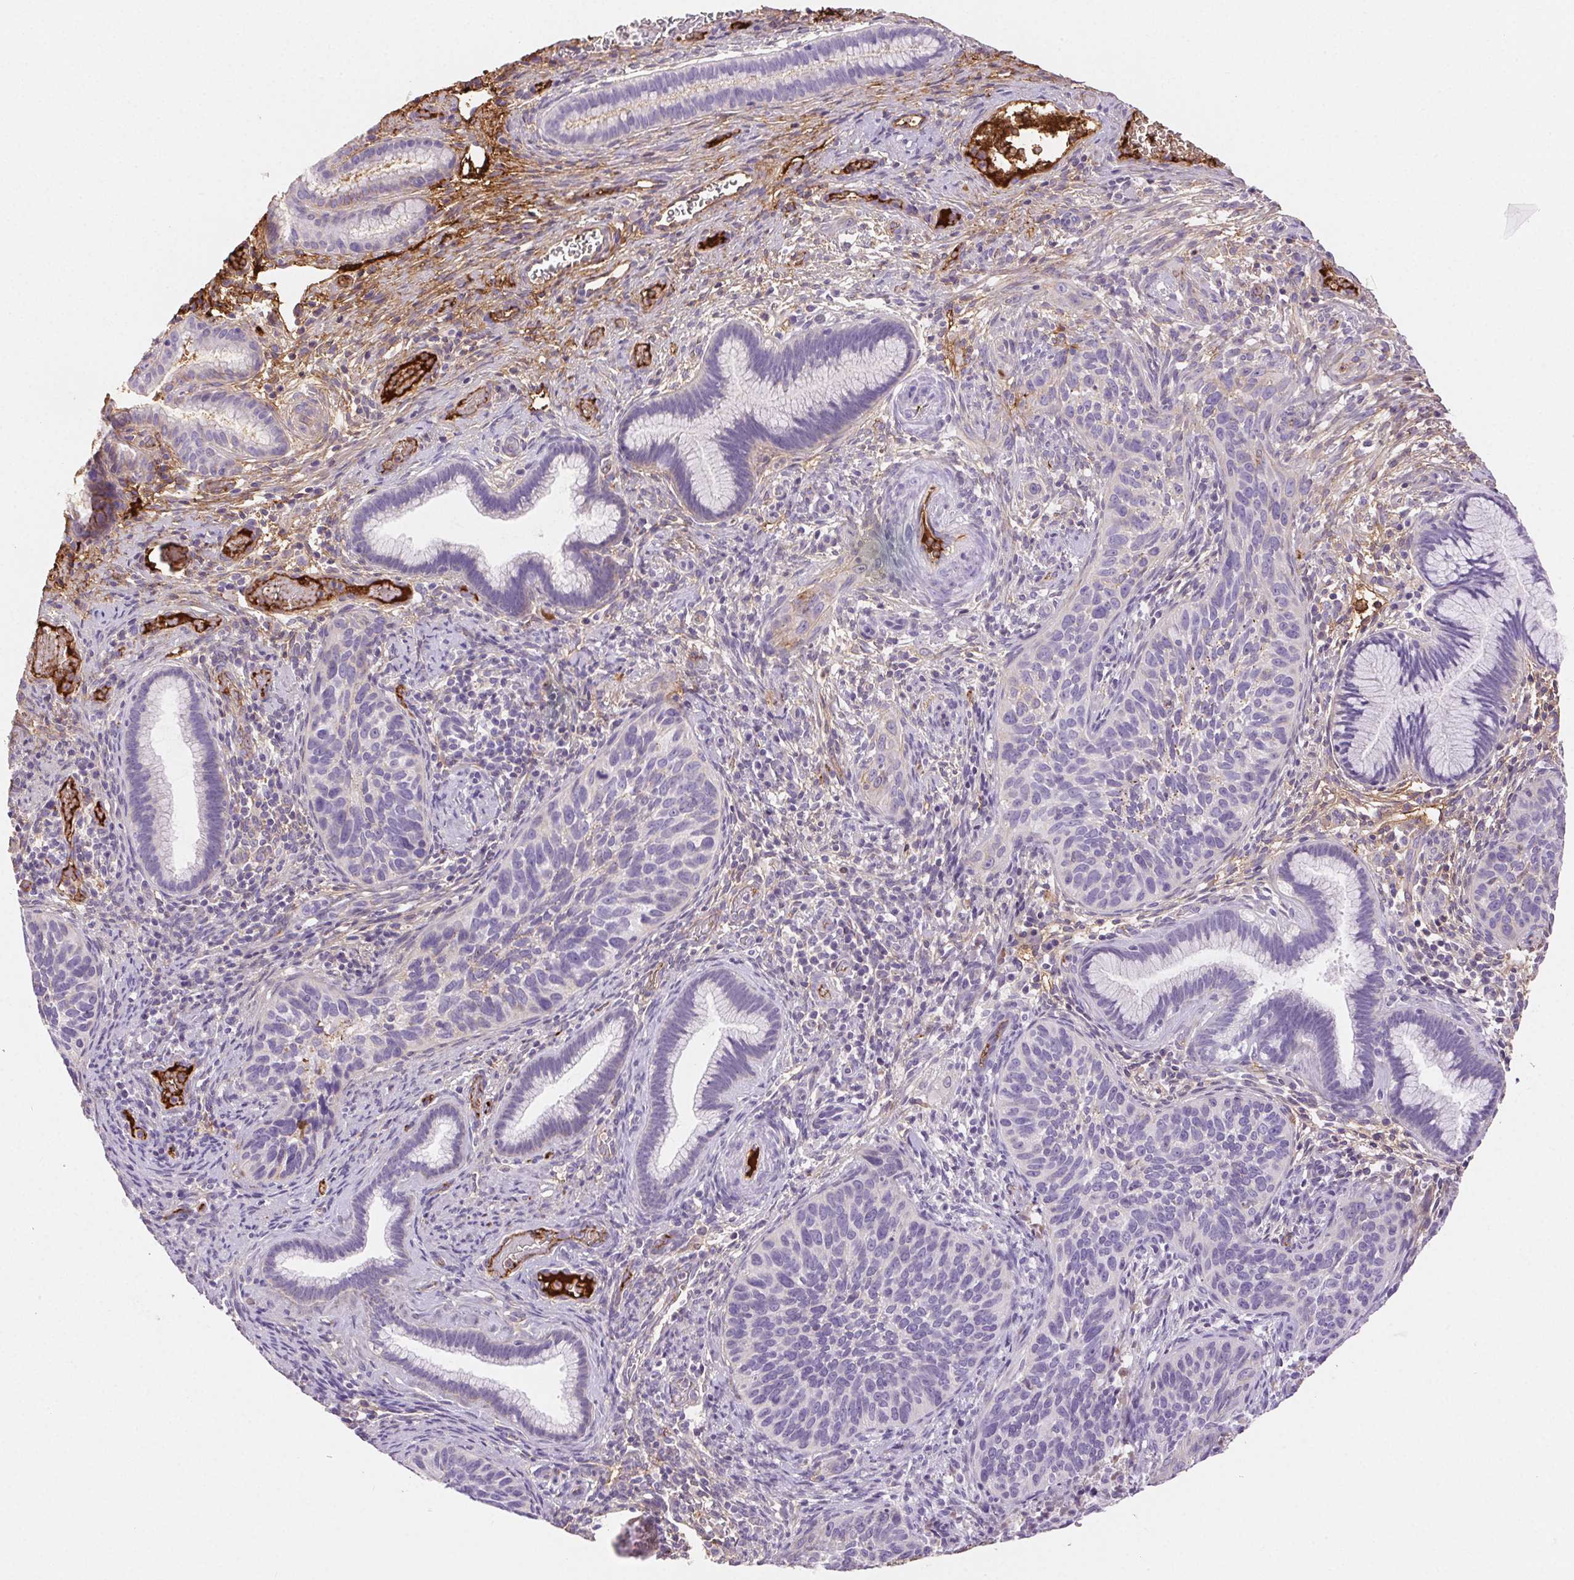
{"staining": {"intensity": "negative", "quantity": "none", "location": "none"}, "tissue": "cervical cancer", "cell_type": "Tumor cells", "image_type": "cancer", "snomed": [{"axis": "morphology", "description": "Squamous cell carcinoma, NOS"}, {"axis": "topography", "description": "Cervix"}], "caption": "Immunohistochemical staining of human cervical cancer (squamous cell carcinoma) reveals no significant staining in tumor cells. (IHC, brightfield microscopy, high magnification).", "gene": "FGA", "patient": {"sex": "female", "age": 51}}